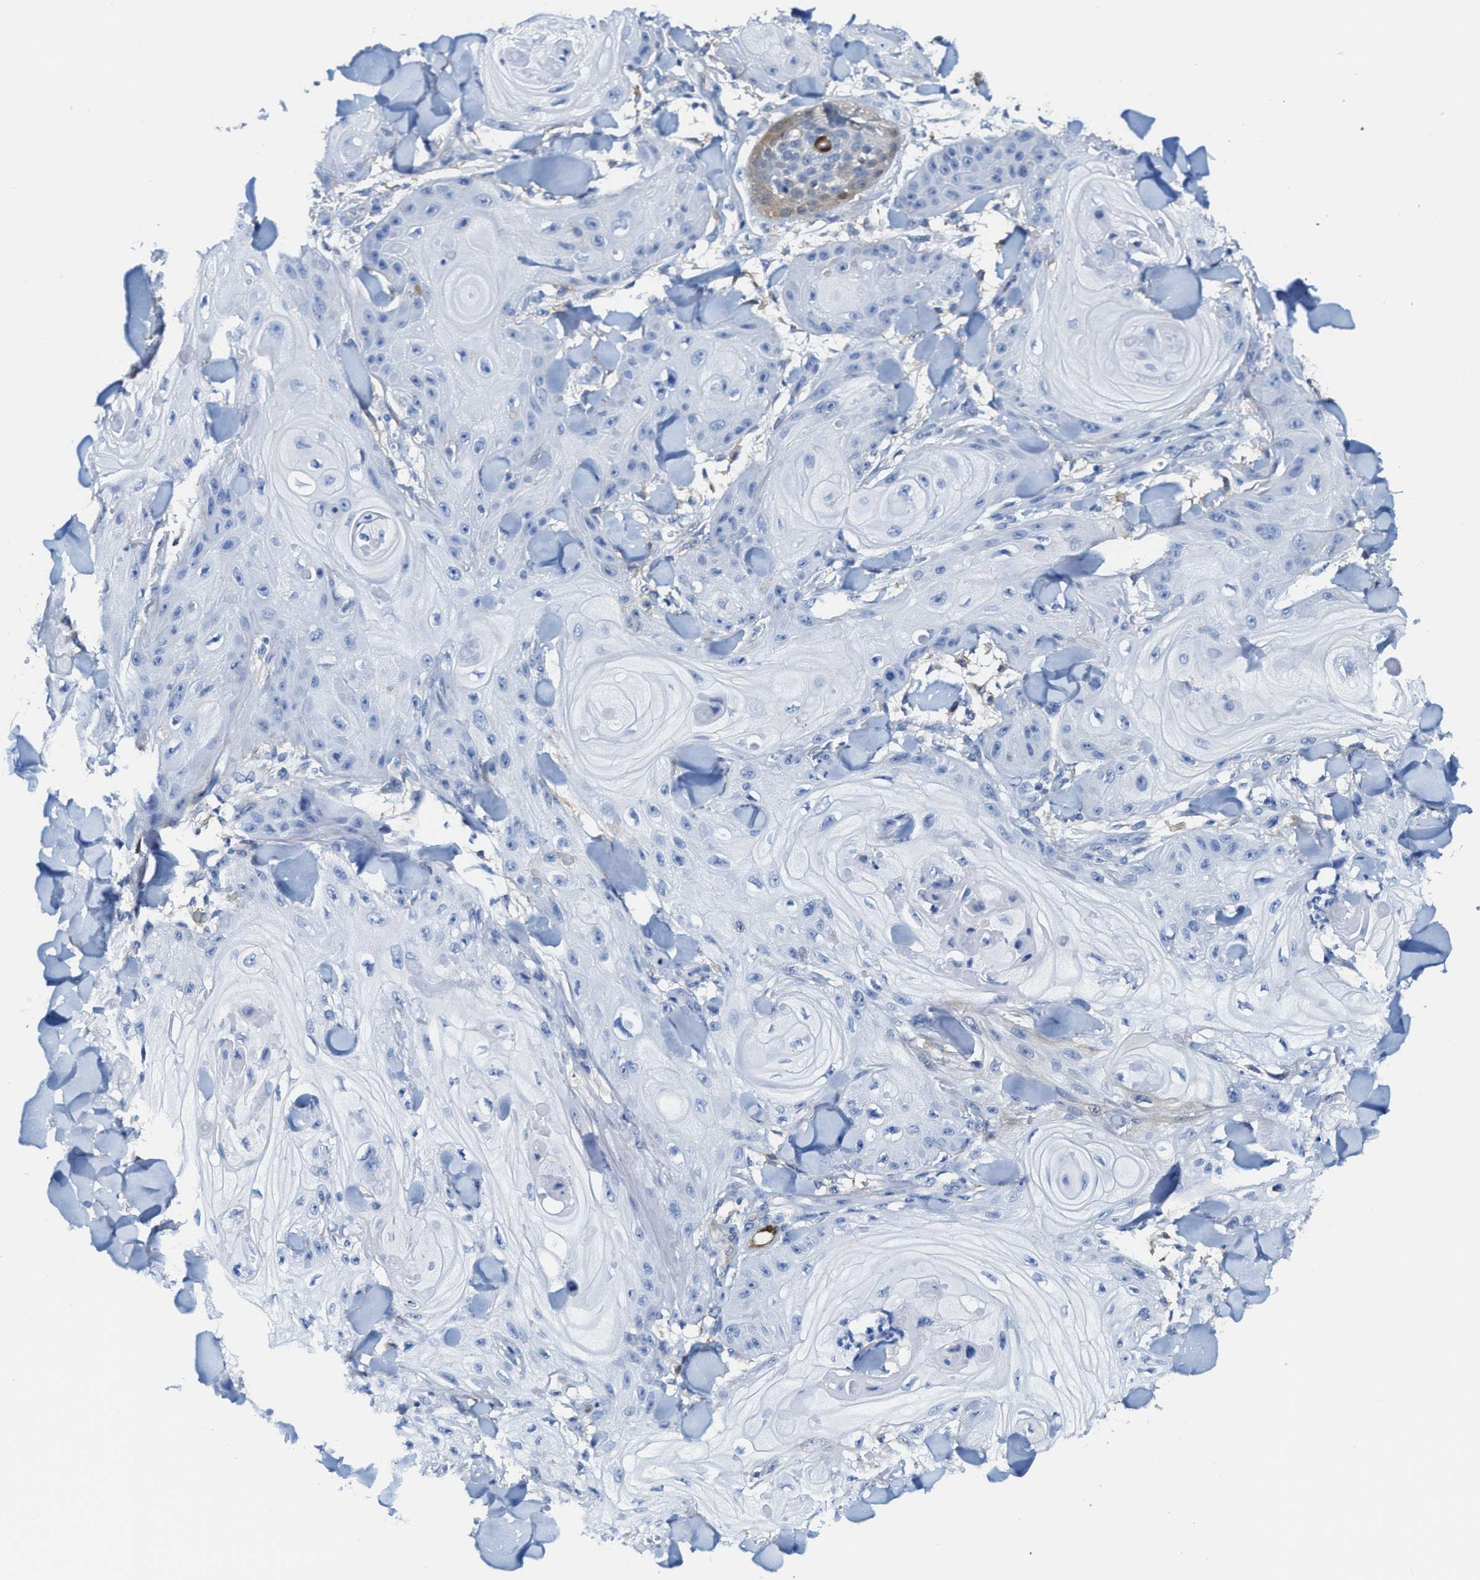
{"staining": {"intensity": "negative", "quantity": "none", "location": "none"}, "tissue": "skin cancer", "cell_type": "Tumor cells", "image_type": "cancer", "snomed": [{"axis": "morphology", "description": "Squamous cell carcinoma, NOS"}, {"axis": "topography", "description": "Skin"}], "caption": "Immunohistochemical staining of skin cancer (squamous cell carcinoma) demonstrates no significant staining in tumor cells.", "gene": "ASS1", "patient": {"sex": "male", "age": 74}}